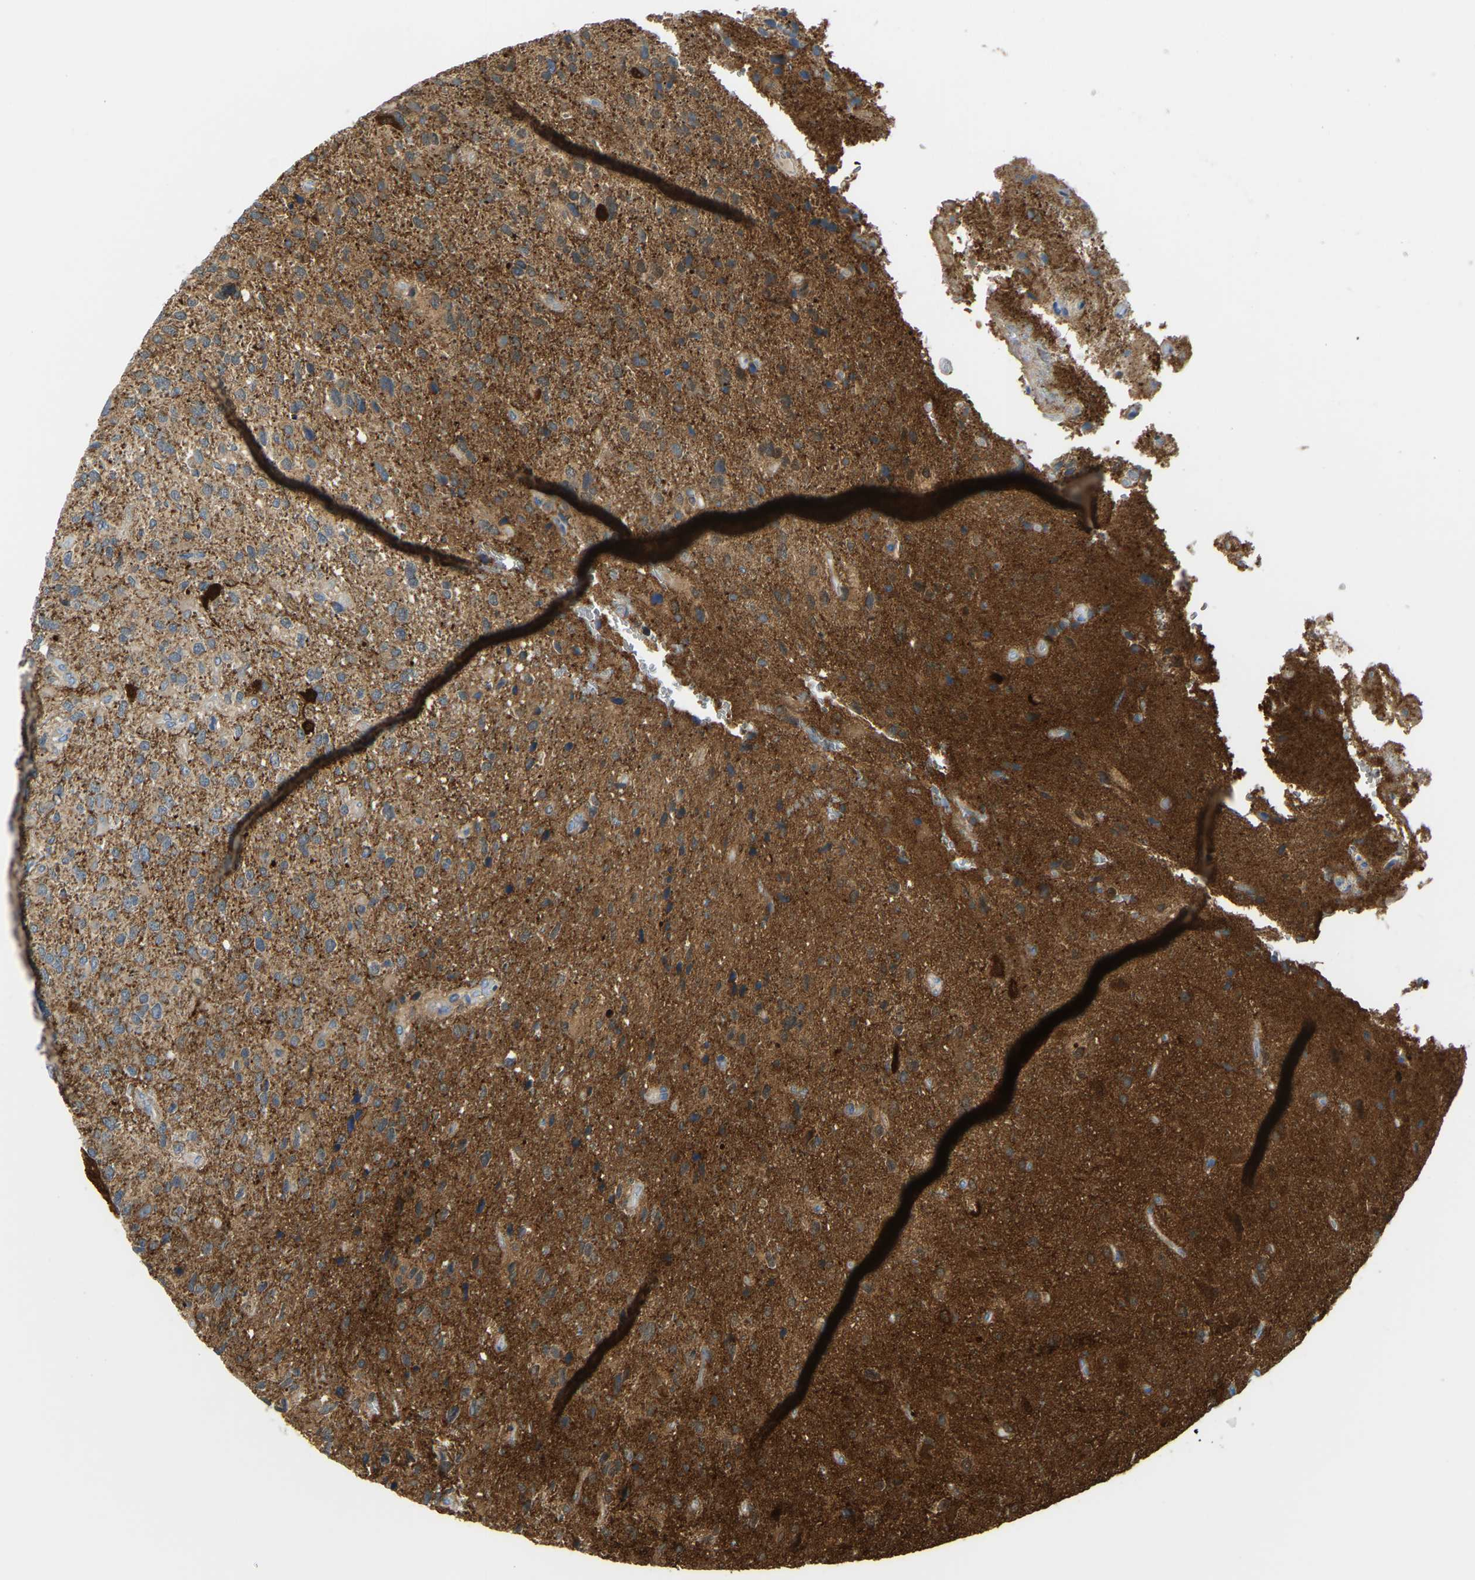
{"staining": {"intensity": "moderate", "quantity": ">75%", "location": "cytoplasmic/membranous"}, "tissue": "glioma", "cell_type": "Tumor cells", "image_type": "cancer", "snomed": [{"axis": "morphology", "description": "Glioma, malignant, High grade"}, {"axis": "topography", "description": "Brain"}], "caption": "IHC photomicrograph of neoplastic tissue: glioma stained using immunohistochemistry (IHC) demonstrates medium levels of moderate protein expression localized specifically in the cytoplasmic/membranous of tumor cells, appearing as a cytoplasmic/membranous brown color.", "gene": "GDA", "patient": {"sex": "female", "age": 58}}